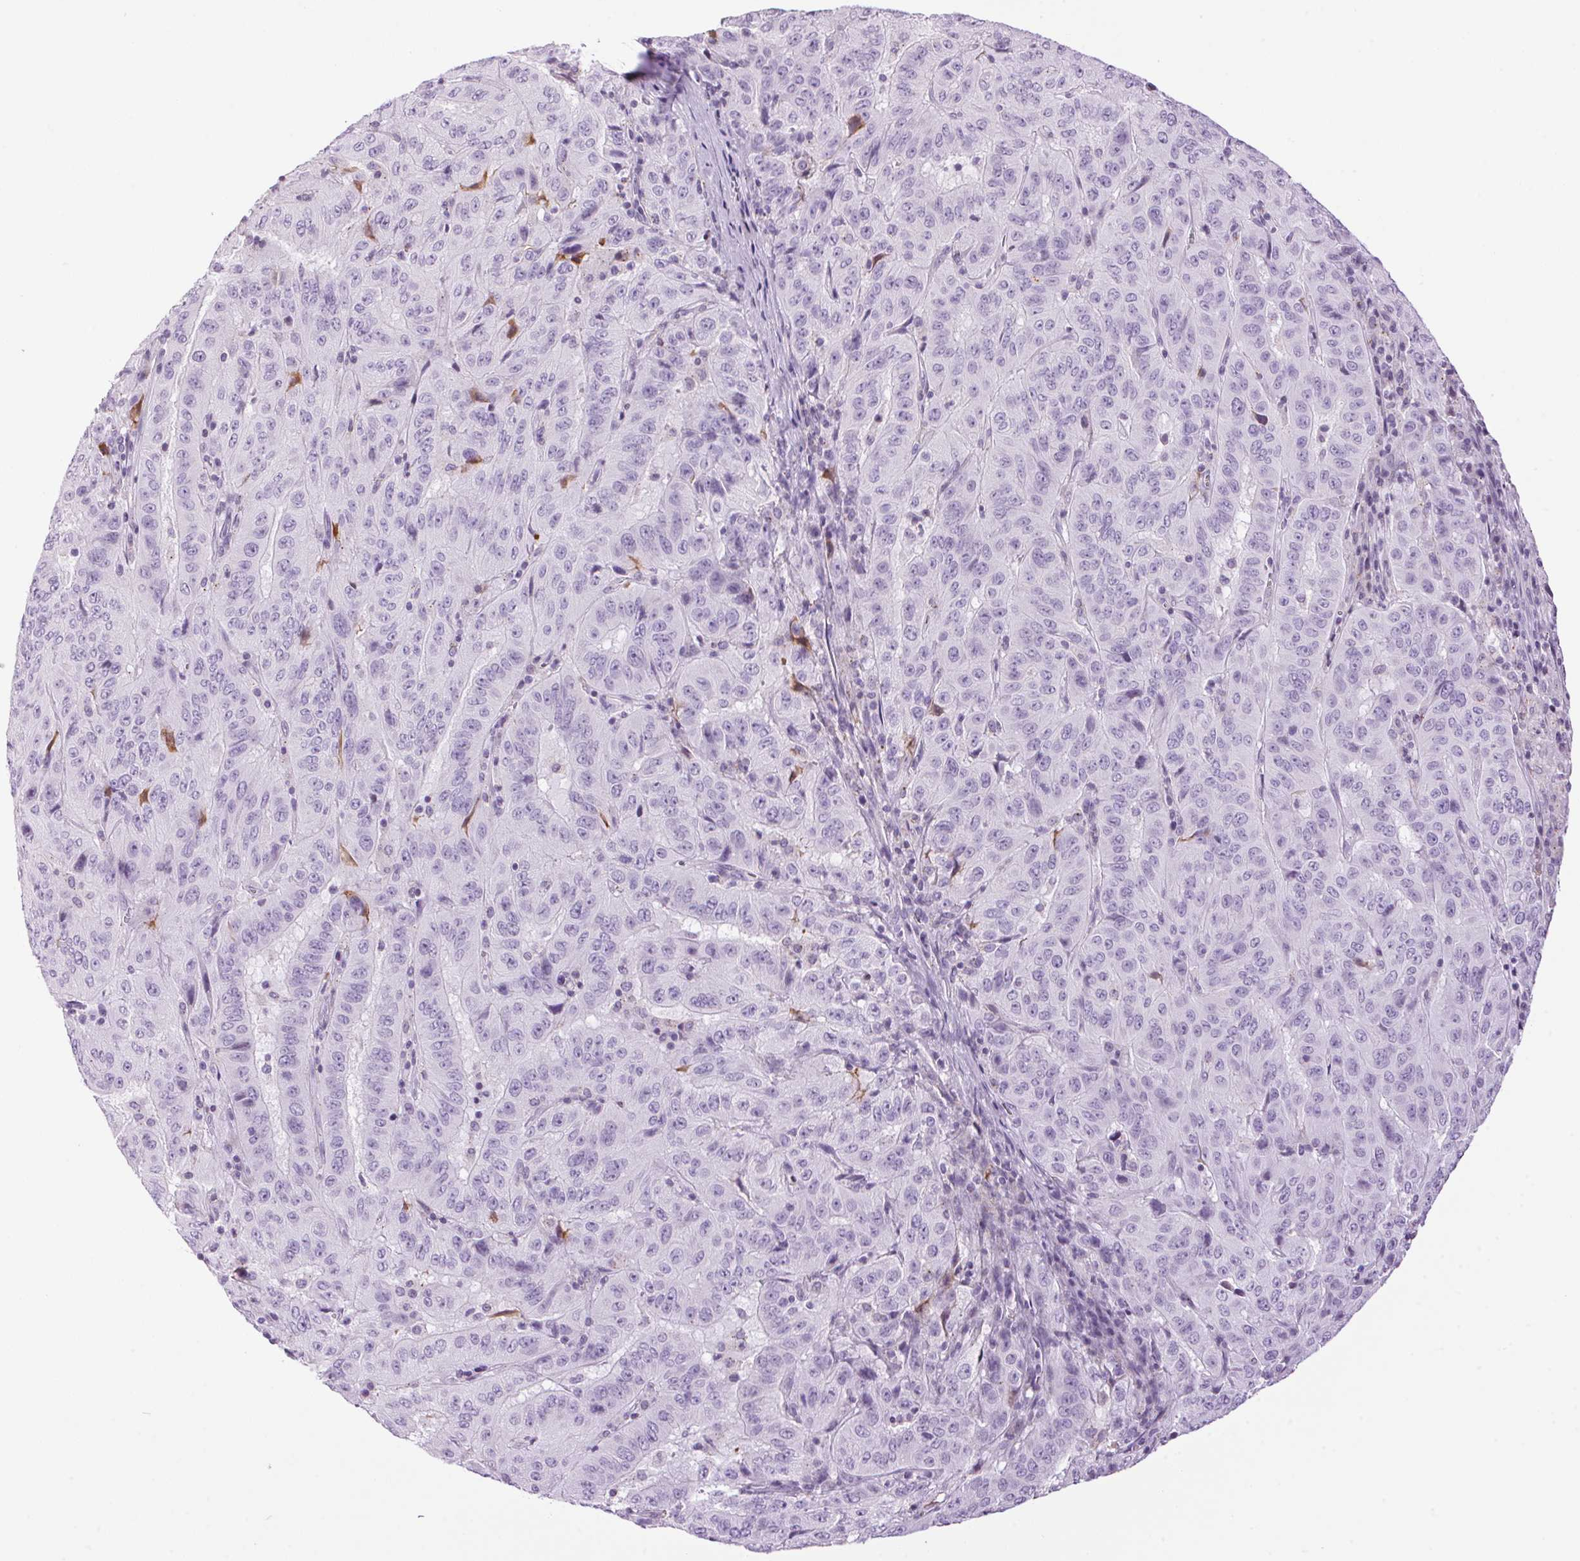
{"staining": {"intensity": "negative", "quantity": "none", "location": "none"}, "tissue": "pancreatic cancer", "cell_type": "Tumor cells", "image_type": "cancer", "snomed": [{"axis": "morphology", "description": "Adenocarcinoma, NOS"}, {"axis": "topography", "description": "Pancreas"}], "caption": "Histopathology image shows no significant protein expression in tumor cells of pancreatic cancer.", "gene": "TMEM88B", "patient": {"sex": "male", "age": 63}}